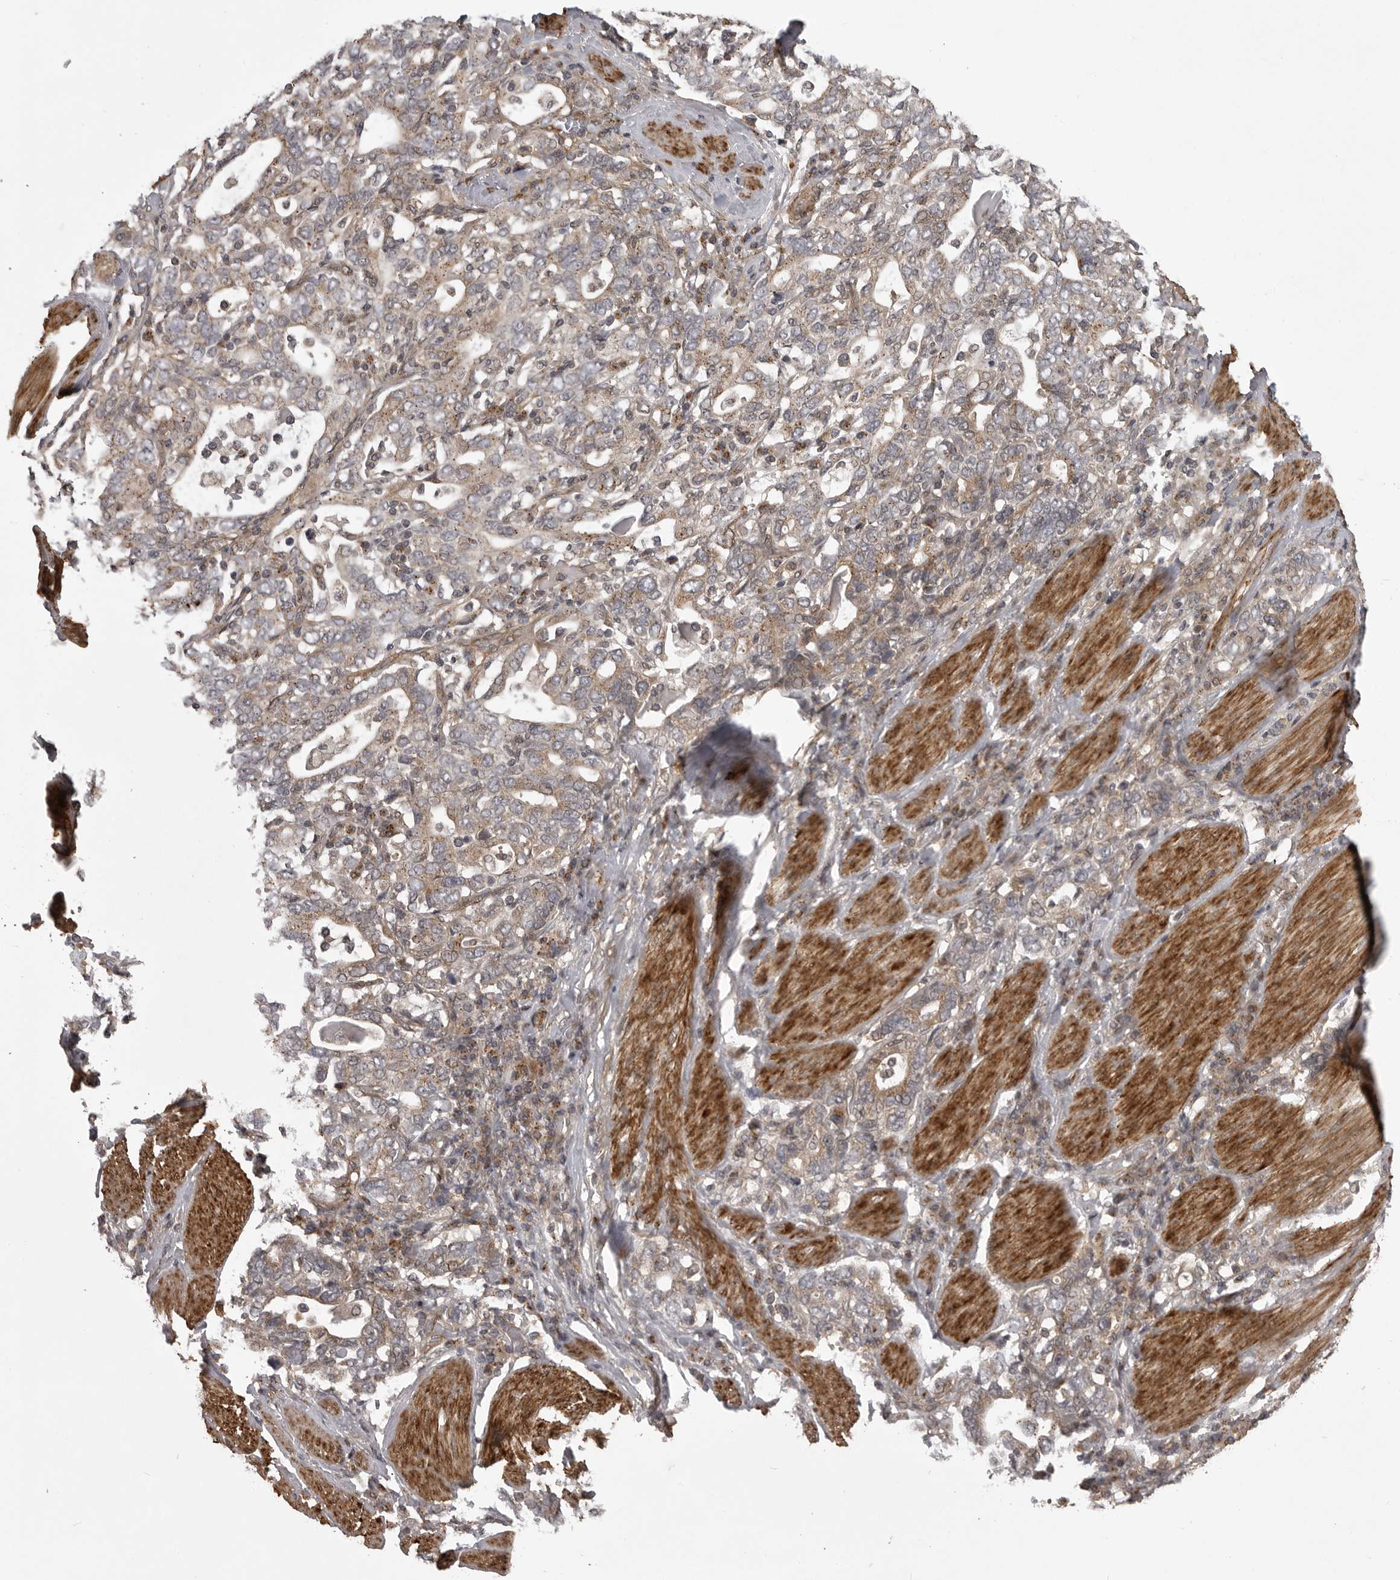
{"staining": {"intensity": "weak", "quantity": ">75%", "location": "cytoplasmic/membranous"}, "tissue": "stomach cancer", "cell_type": "Tumor cells", "image_type": "cancer", "snomed": [{"axis": "morphology", "description": "Adenocarcinoma, NOS"}, {"axis": "topography", "description": "Stomach, upper"}], "caption": "DAB immunohistochemical staining of human stomach cancer shows weak cytoplasmic/membranous protein expression in approximately >75% of tumor cells.", "gene": "SNX16", "patient": {"sex": "male", "age": 62}}